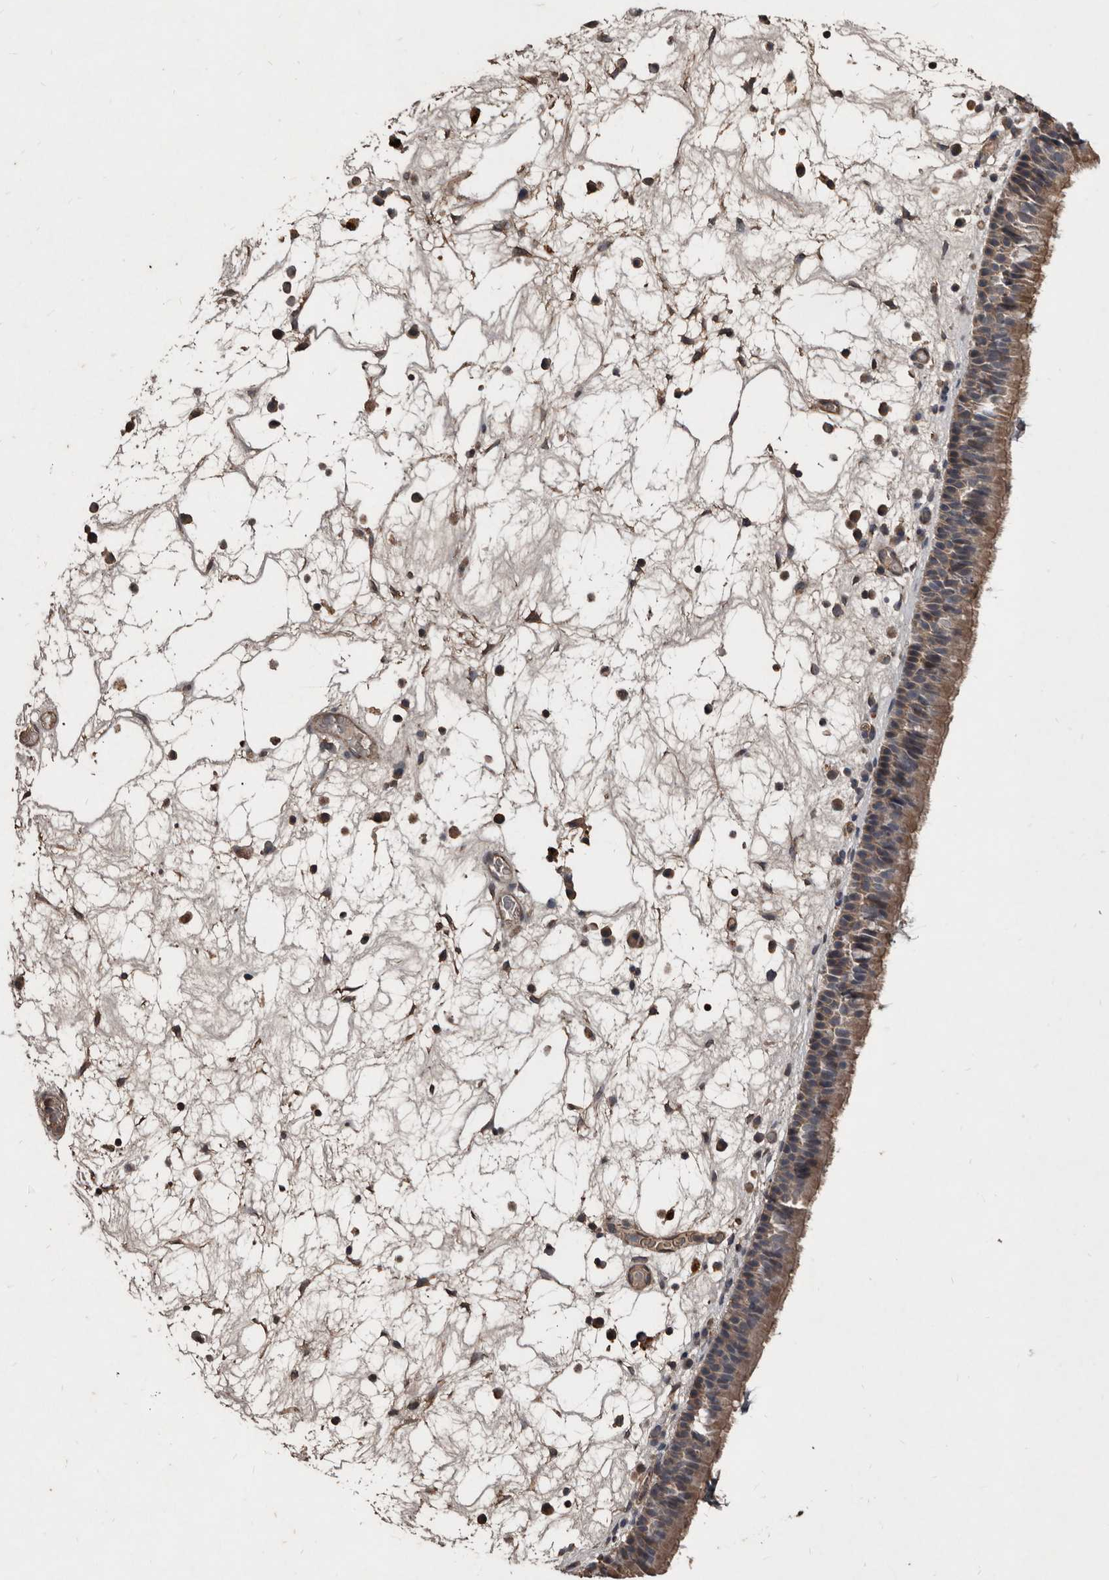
{"staining": {"intensity": "weak", "quantity": ">75%", "location": "cytoplasmic/membranous"}, "tissue": "nasopharynx", "cell_type": "Respiratory epithelial cells", "image_type": "normal", "snomed": [{"axis": "morphology", "description": "Normal tissue, NOS"}, {"axis": "morphology", "description": "Inflammation, NOS"}, {"axis": "morphology", "description": "Malignant melanoma, Metastatic site"}, {"axis": "topography", "description": "Nasopharynx"}], "caption": "Benign nasopharynx displays weak cytoplasmic/membranous expression in approximately >75% of respiratory epithelial cells, visualized by immunohistochemistry.", "gene": "GREB1", "patient": {"sex": "male", "age": 70}}